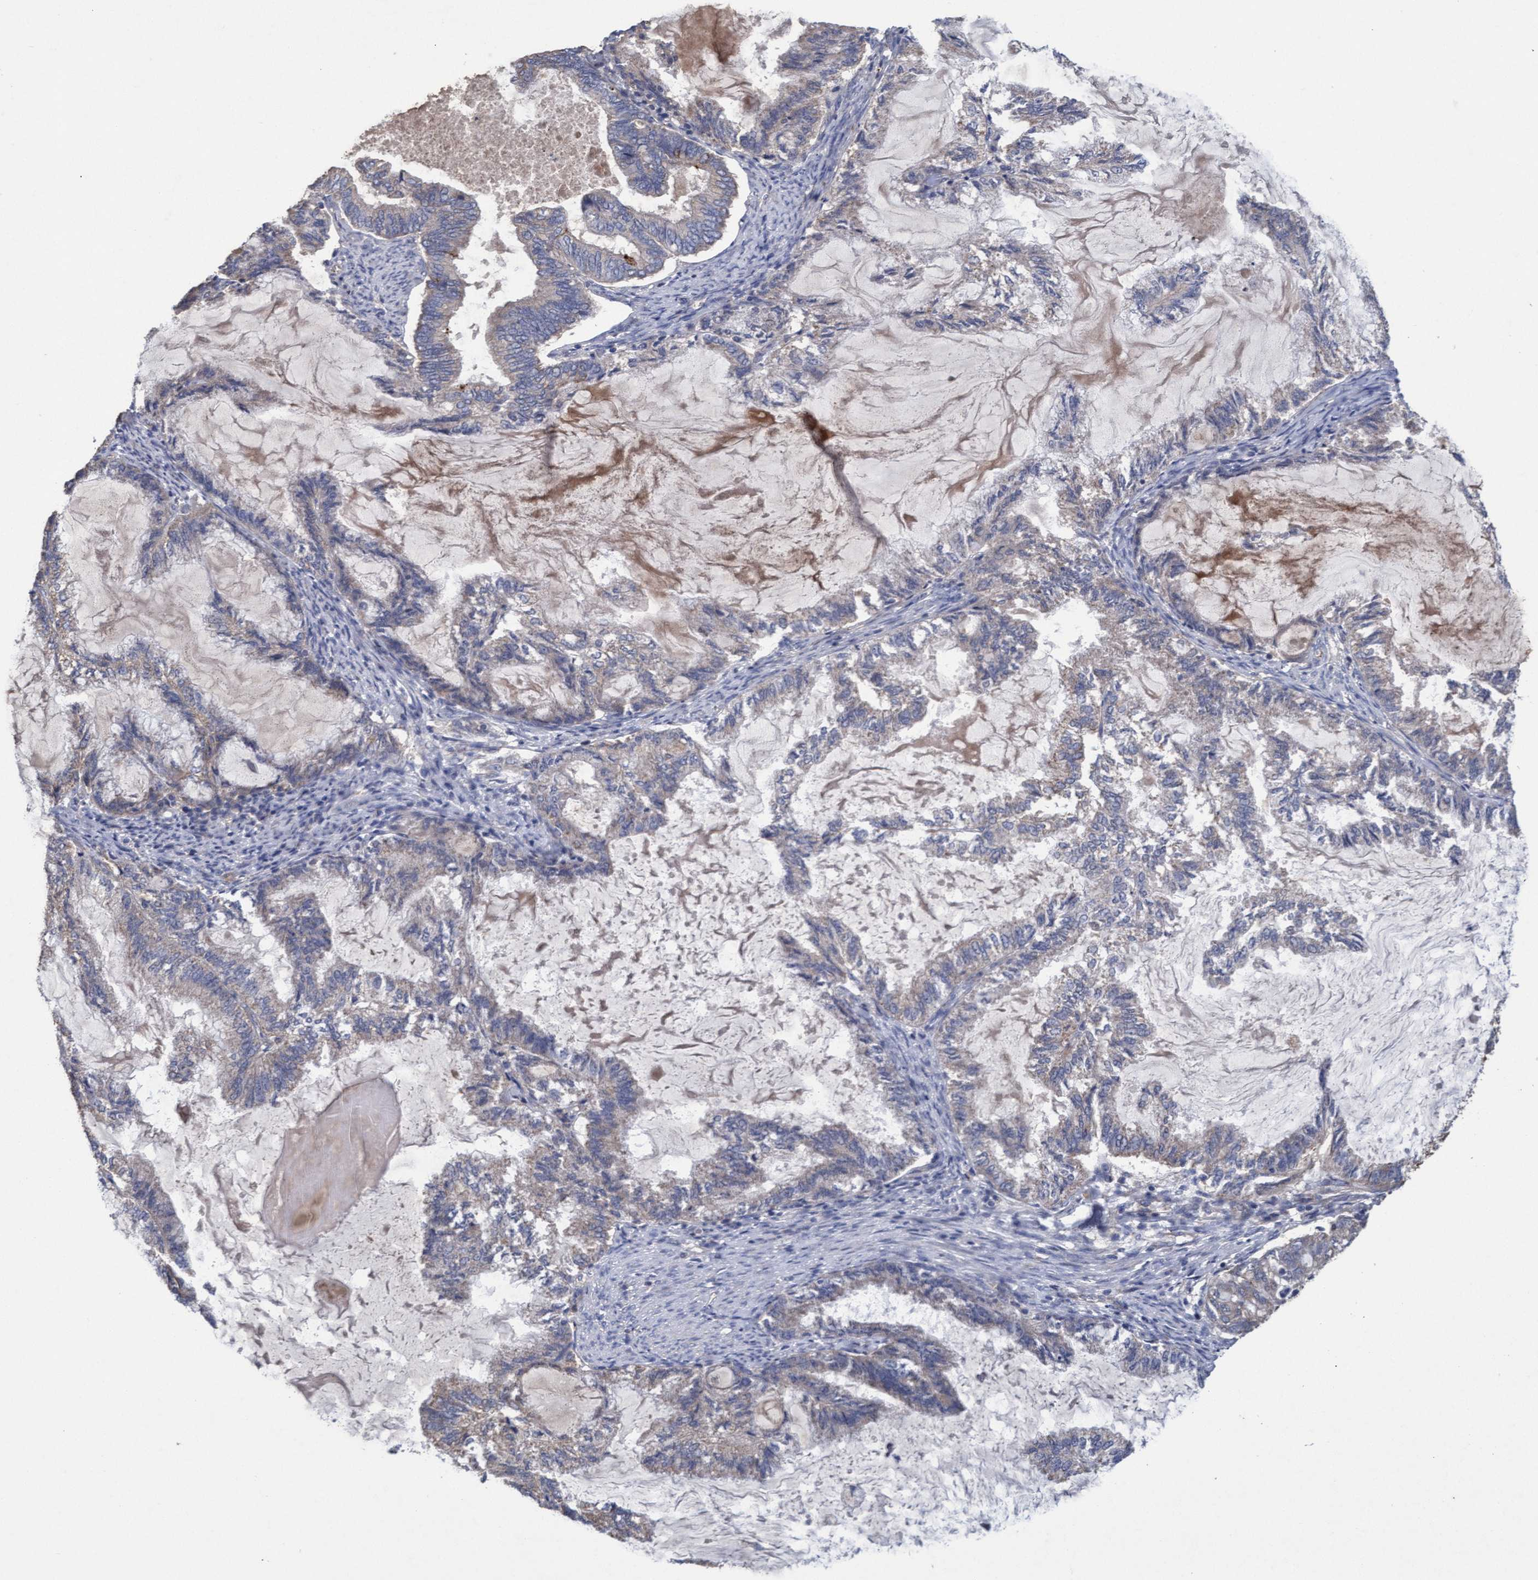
{"staining": {"intensity": "weak", "quantity": "25%-75%", "location": "cytoplasmic/membranous"}, "tissue": "endometrial cancer", "cell_type": "Tumor cells", "image_type": "cancer", "snomed": [{"axis": "morphology", "description": "Adenocarcinoma, NOS"}, {"axis": "topography", "description": "Endometrium"}], "caption": "Endometrial cancer (adenocarcinoma) was stained to show a protein in brown. There is low levels of weak cytoplasmic/membranous staining in approximately 25%-75% of tumor cells.", "gene": "MRPL38", "patient": {"sex": "female", "age": 86}}